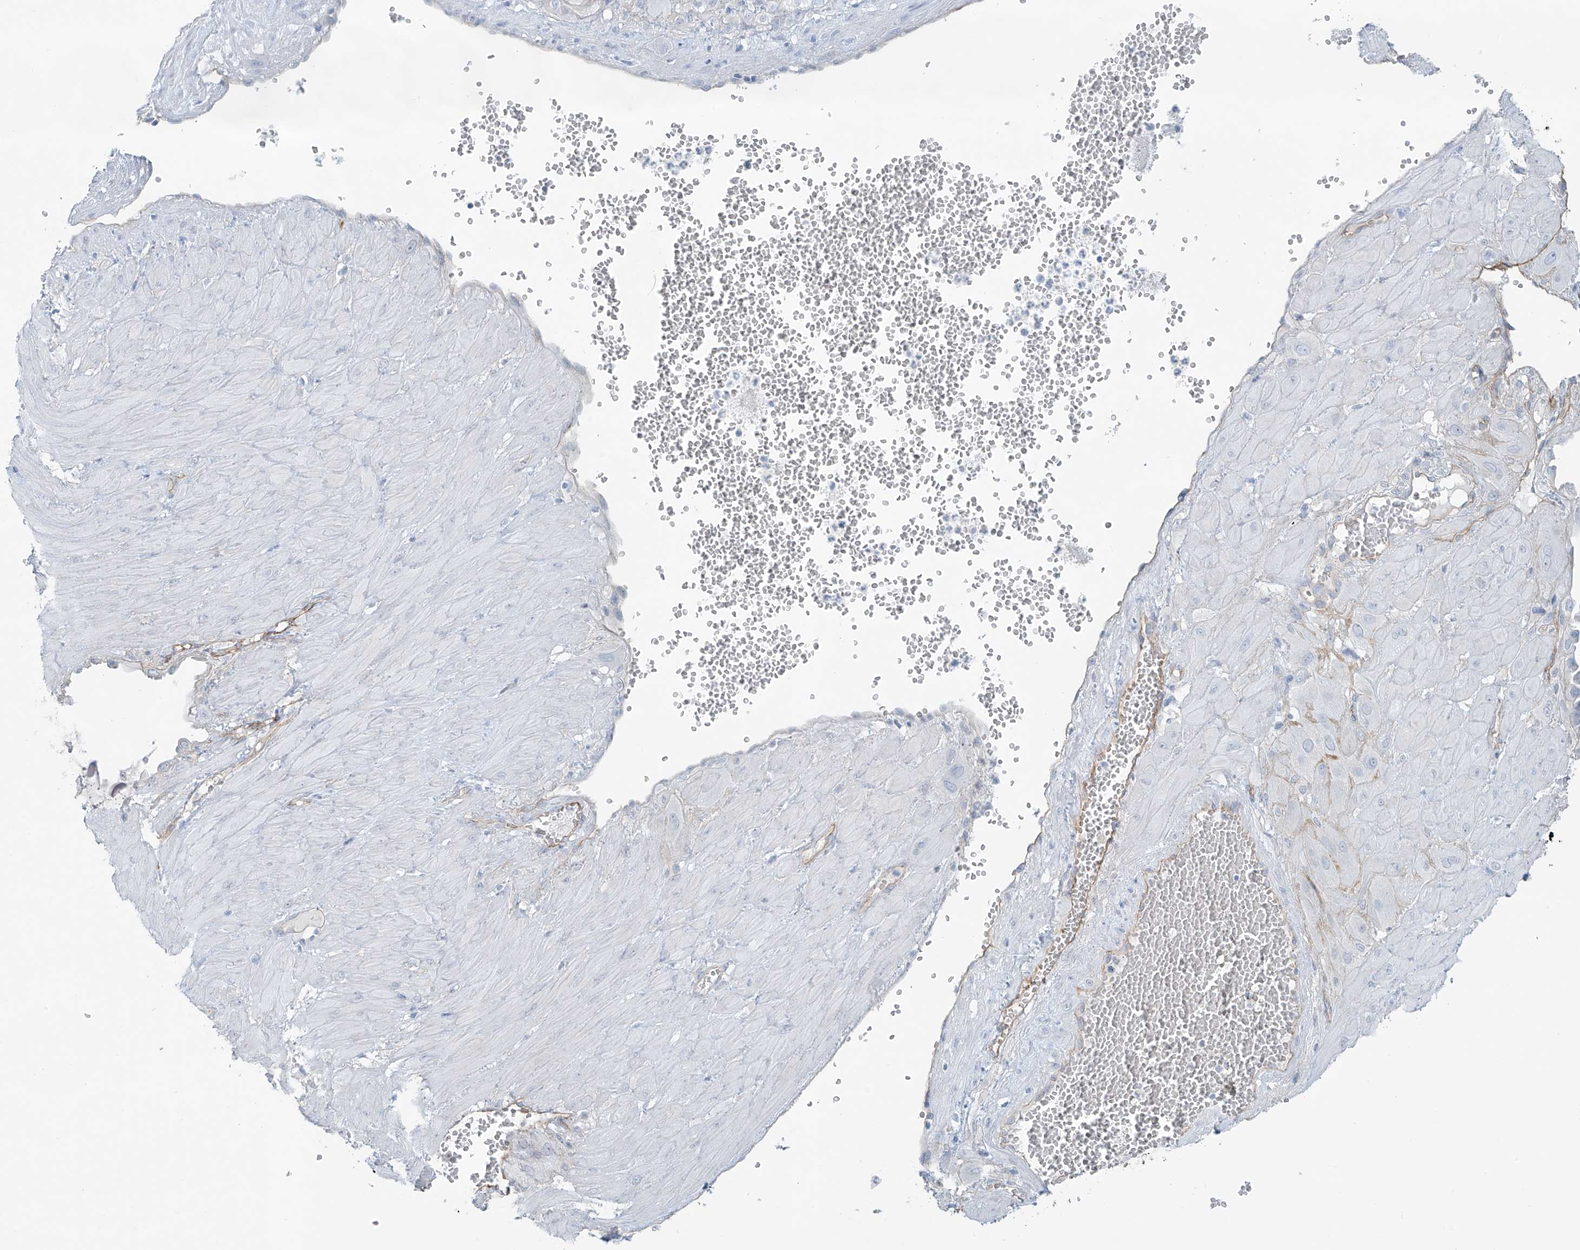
{"staining": {"intensity": "negative", "quantity": "none", "location": "none"}, "tissue": "cervical cancer", "cell_type": "Tumor cells", "image_type": "cancer", "snomed": [{"axis": "morphology", "description": "Squamous cell carcinoma, NOS"}, {"axis": "topography", "description": "Cervix"}], "caption": "This image is of cervical cancer stained with immunohistochemistry to label a protein in brown with the nuclei are counter-stained blue. There is no positivity in tumor cells.", "gene": "TUBE1", "patient": {"sex": "female", "age": 34}}